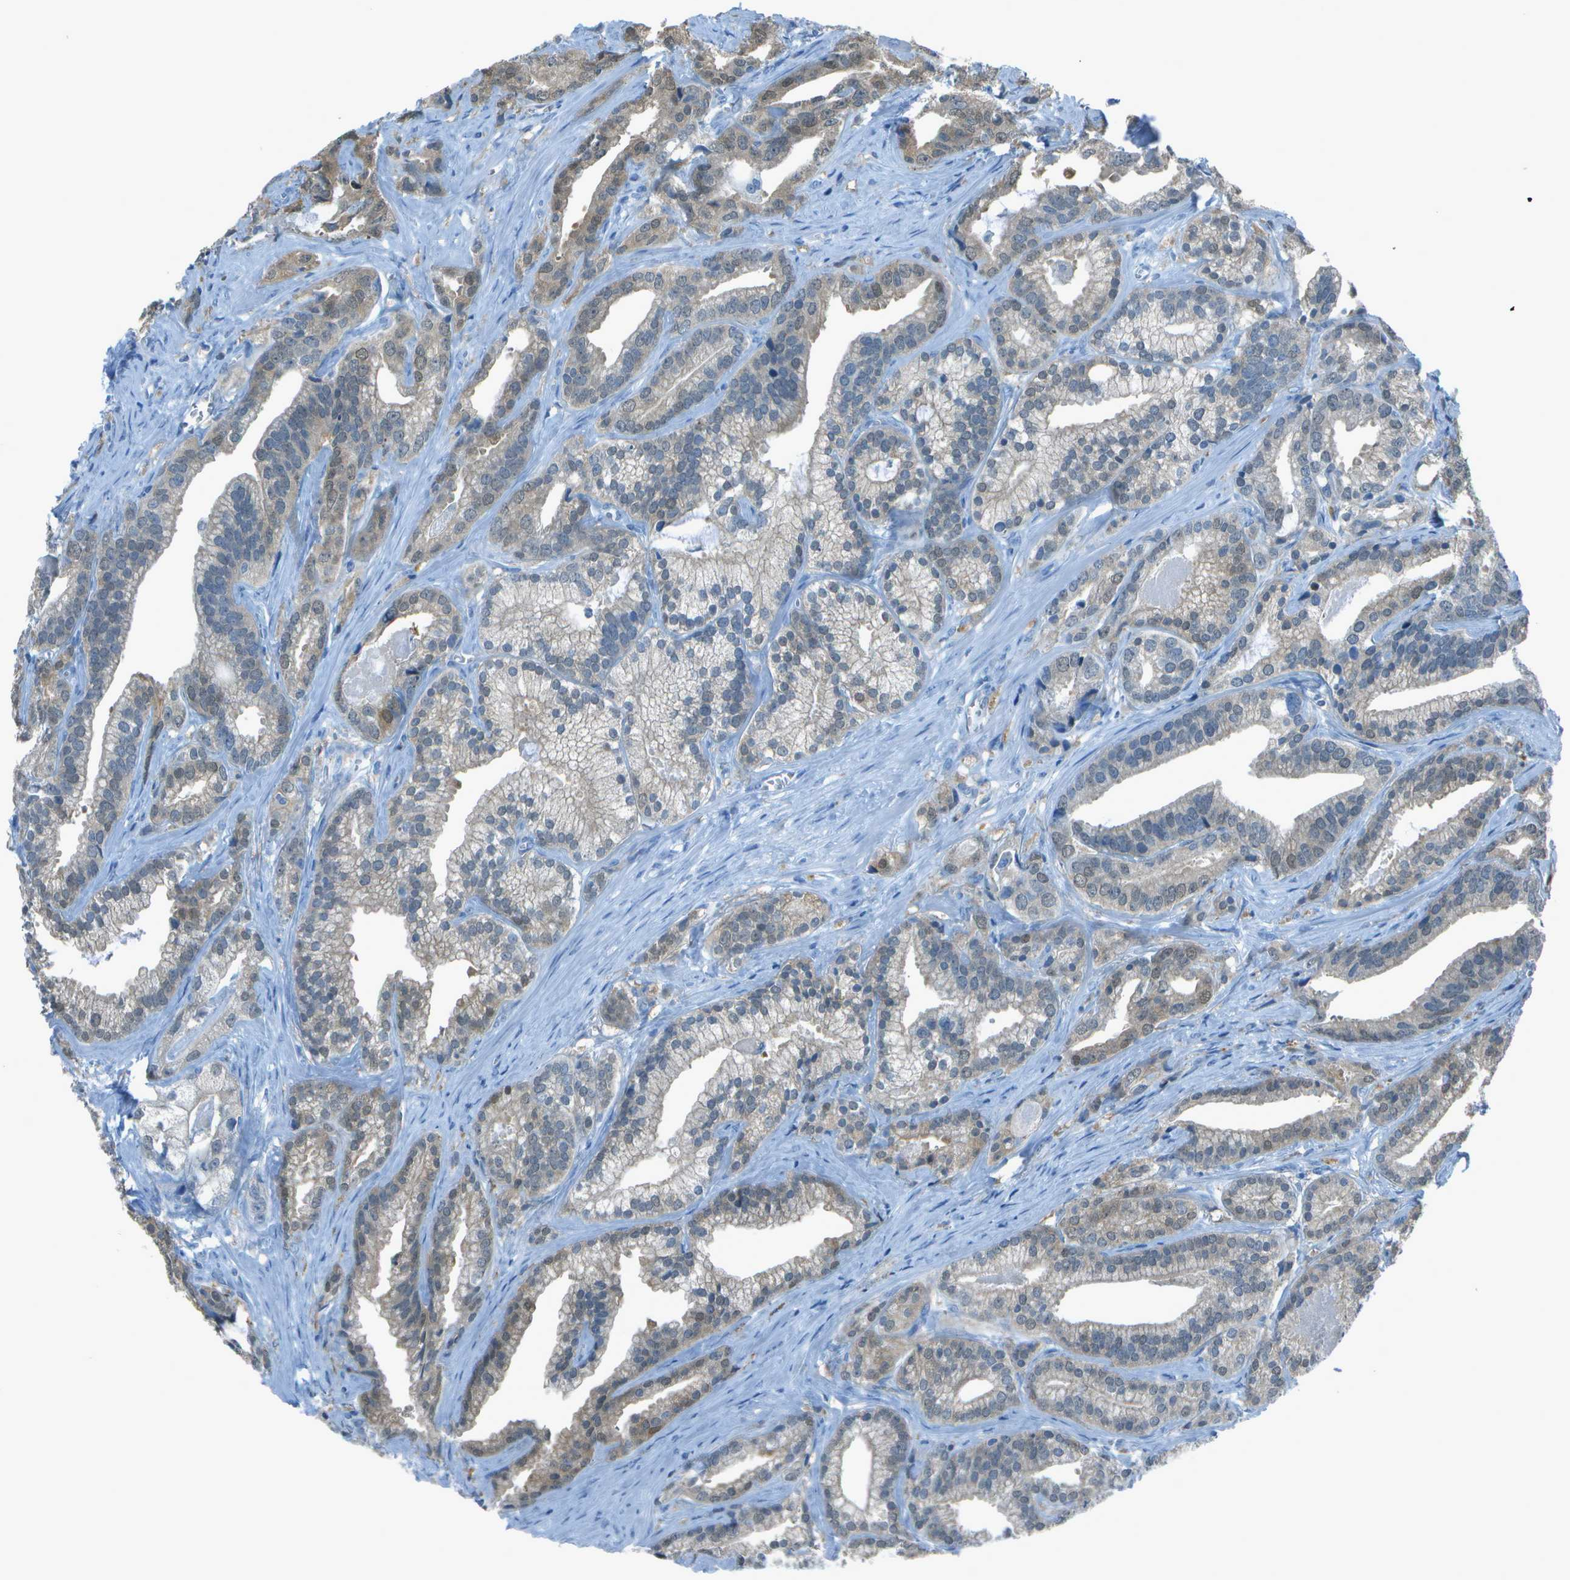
{"staining": {"intensity": "weak", "quantity": "25%-75%", "location": "cytoplasmic/membranous"}, "tissue": "prostate cancer", "cell_type": "Tumor cells", "image_type": "cancer", "snomed": [{"axis": "morphology", "description": "Adenocarcinoma, Low grade"}, {"axis": "topography", "description": "Prostate"}], "caption": "Prostate cancer (adenocarcinoma (low-grade)) stained with DAB immunohistochemistry (IHC) displays low levels of weak cytoplasmic/membranous positivity in approximately 25%-75% of tumor cells.", "gene": "ASL", "patient": {"sex": "male", "age": 59}}